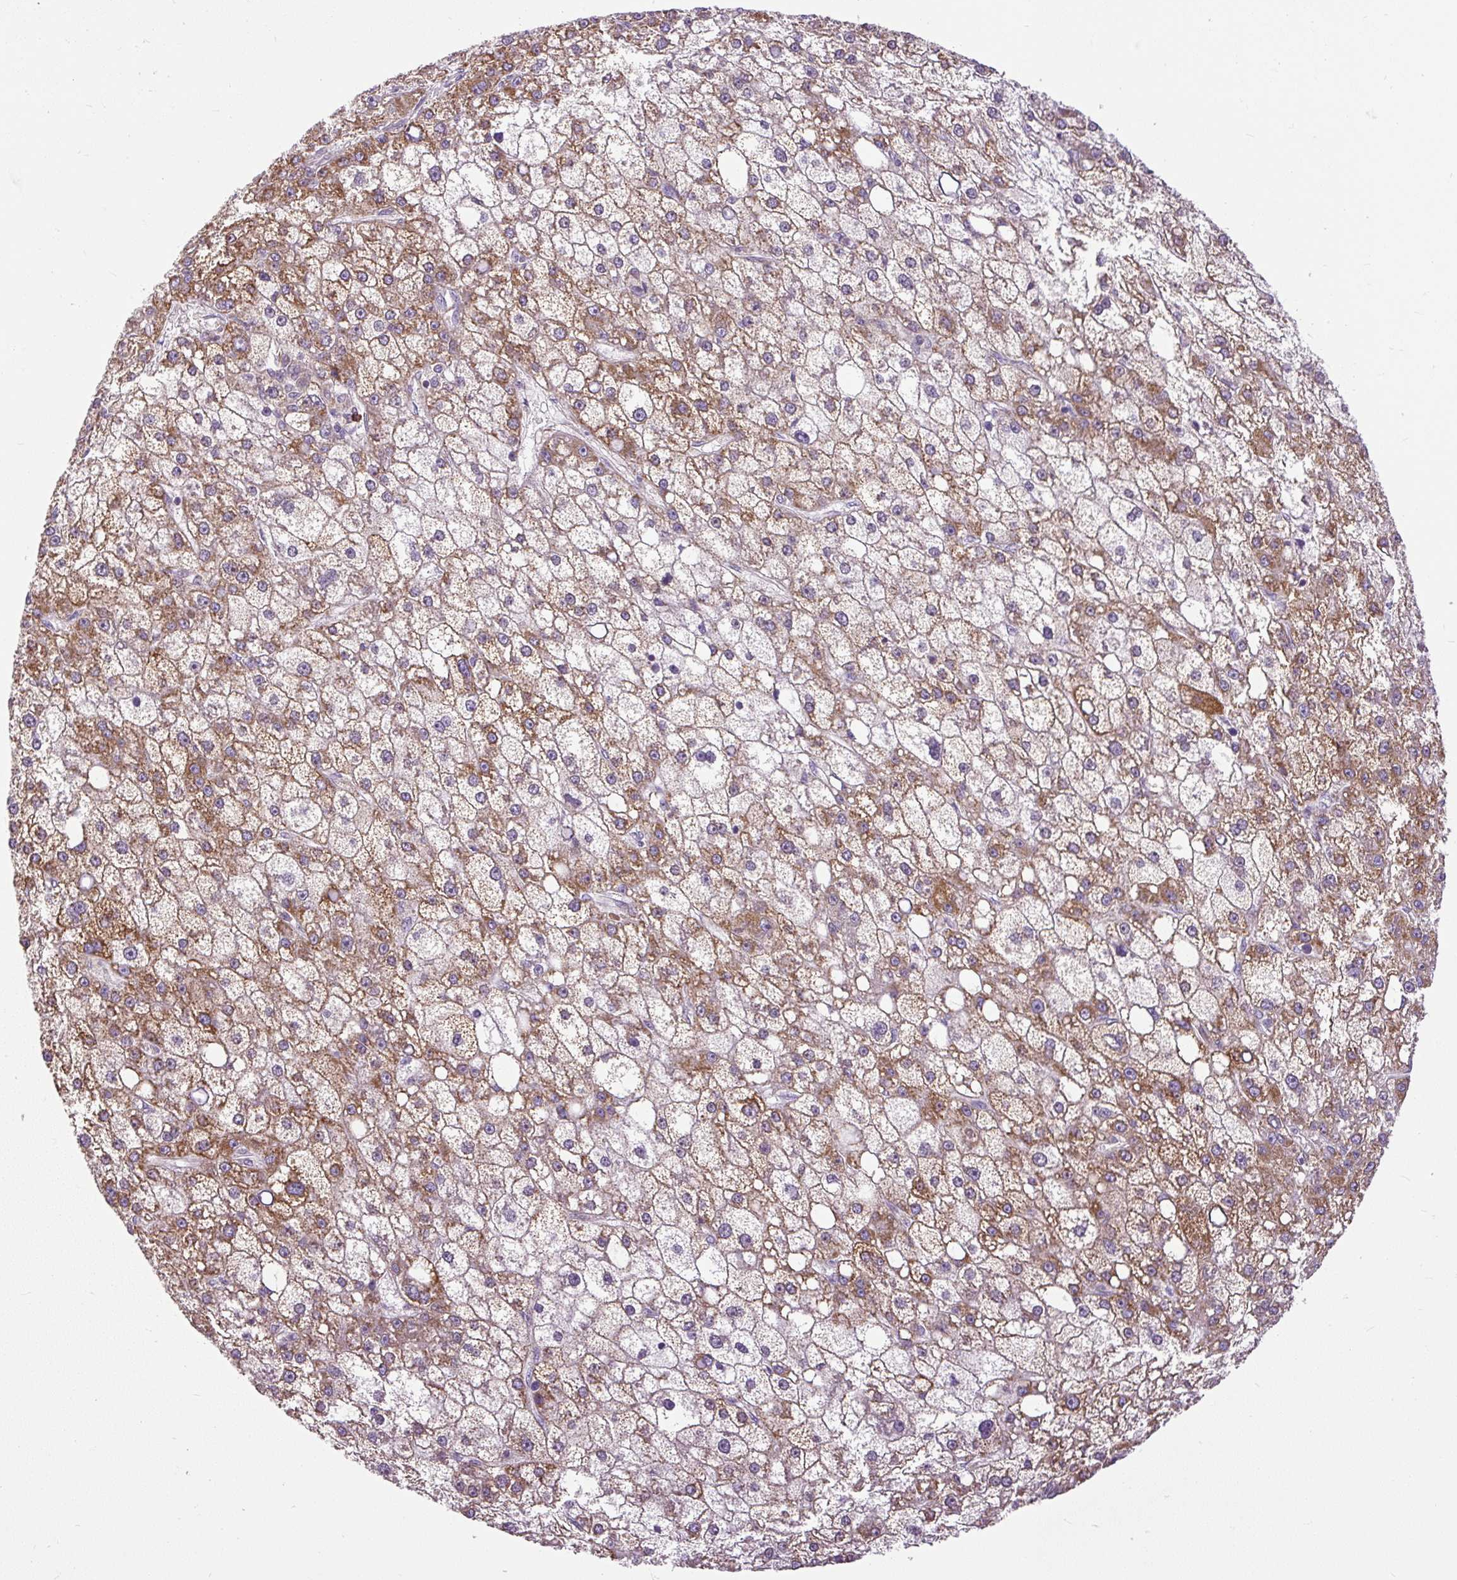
{"staining": {"intensity": "moderate", "quantity": "25%-75%", "location": "cytoplasmic/membranous"}, "tissue": "liver cancer", "cell_type": "Tumor cells", "image_type": "cancer", "snomed": [{"axis": "morphology", "description": "Carcinoma, Hepatocellular, NOS"}, {"axis": "topography", "description": "Liver"}], "caption": "An image of human liver cancer stained for a protein displays moderate cytoplasmic/membranous brown staining in tumor cells.", "gene": "TM2D3", "patient": {"sex": "male", "age": 67}}